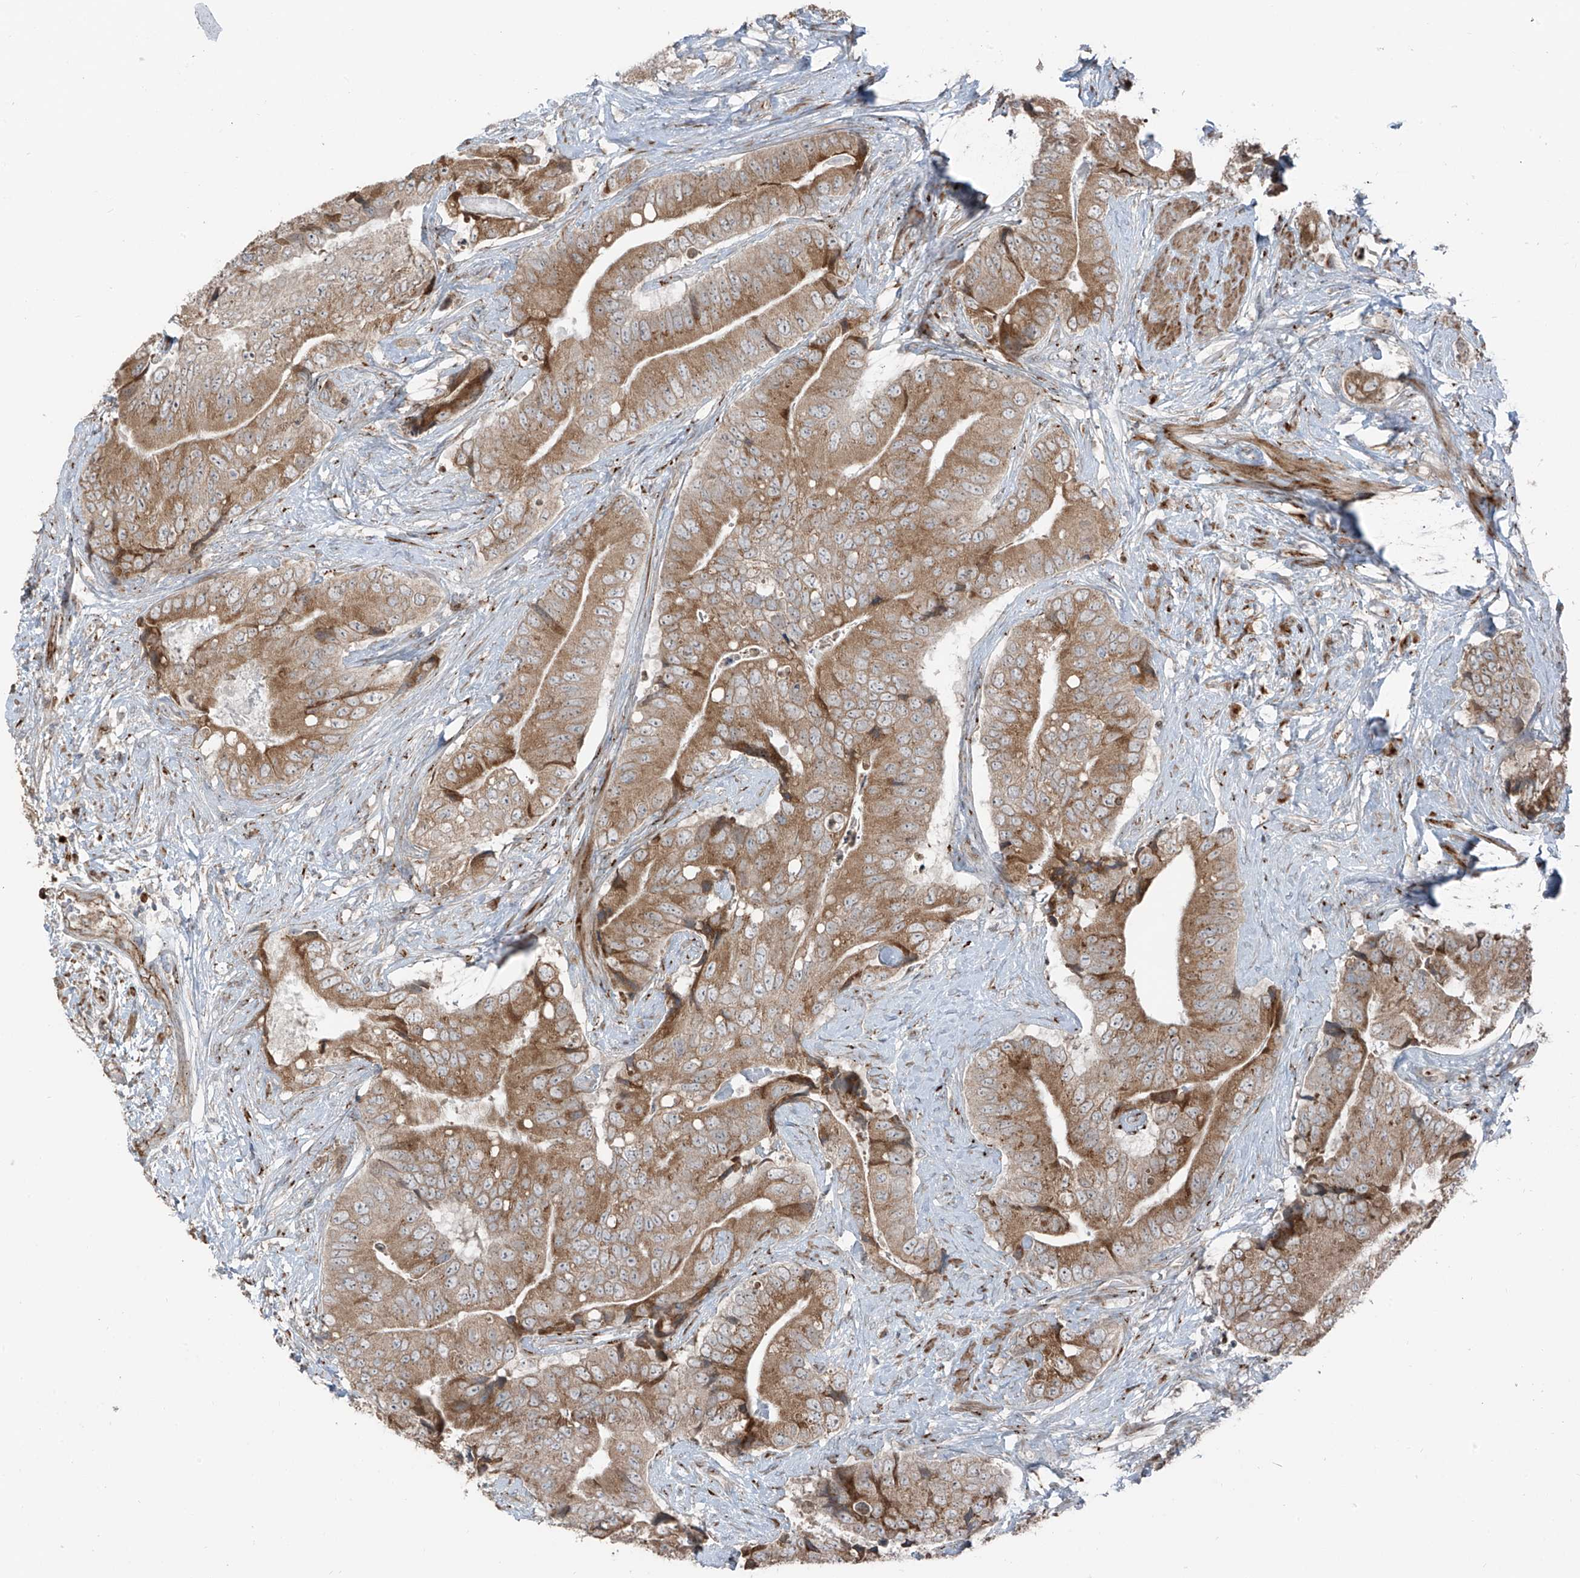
{"staining": {"intensity": "moderate", "quantity": ">75%", "location": "cytoplasmic/membranous"}, "tissue": "prostate cancer", "cell_type": "Tumor cells", "image_type": "cancer", "snomed": [{"axis": "morphology", "description": "Adenocarcinoma, High grade"}, {"axis": "topography", "description": "Prostate"}], "caption": "This micrograph demonstrates immunohistochemistry staining of human prostate cancer (adenocarcinoma (high-grade)), with medium moderate cytoplasmic/membranous expression in approximately >75% of tumor cells.", "gene": "ERLEC1", "patient": {"sex": "male", "age": 70}}